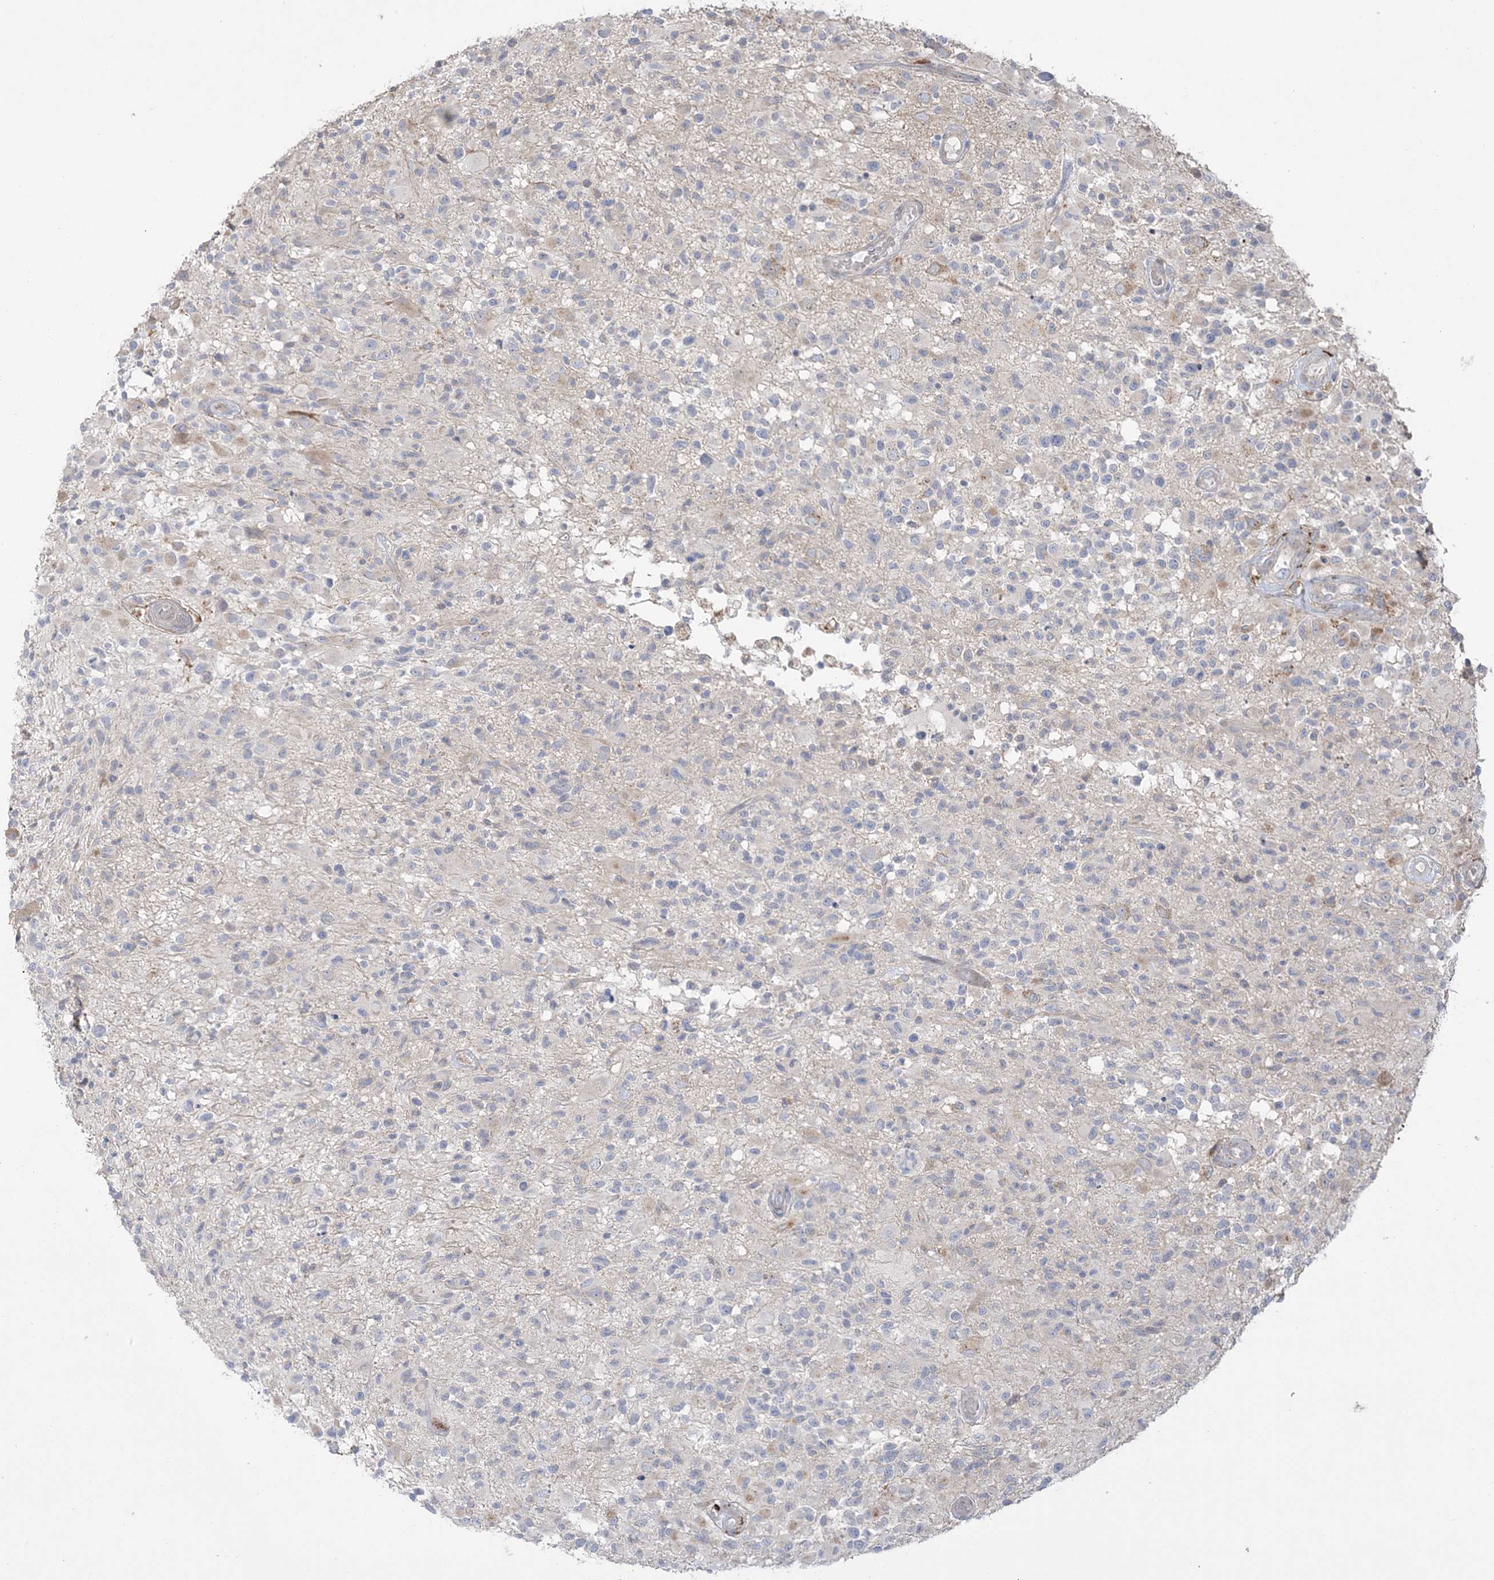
{"staining": {"intensity": "negative", "quantity": "none", "location": "none"}, "tissue": "glioma", "cell_type": "Tumor cells", "image_type": "cancer", "snomed": [{"axis": "morphology", "description": "Glioma, malignant, High grade"}, {"axis": "morphology", "description": "Glioblastoma, NOS"}, {"axis": "topography", "description": "Brain"}], "caption": "A high-resolution image shows IHC staining of malignant glioma (high-grade), which demonstrates no significant staining in tumor cells.", "gene": "HAAO", "patient": {"sex": "male", "age": 60}}